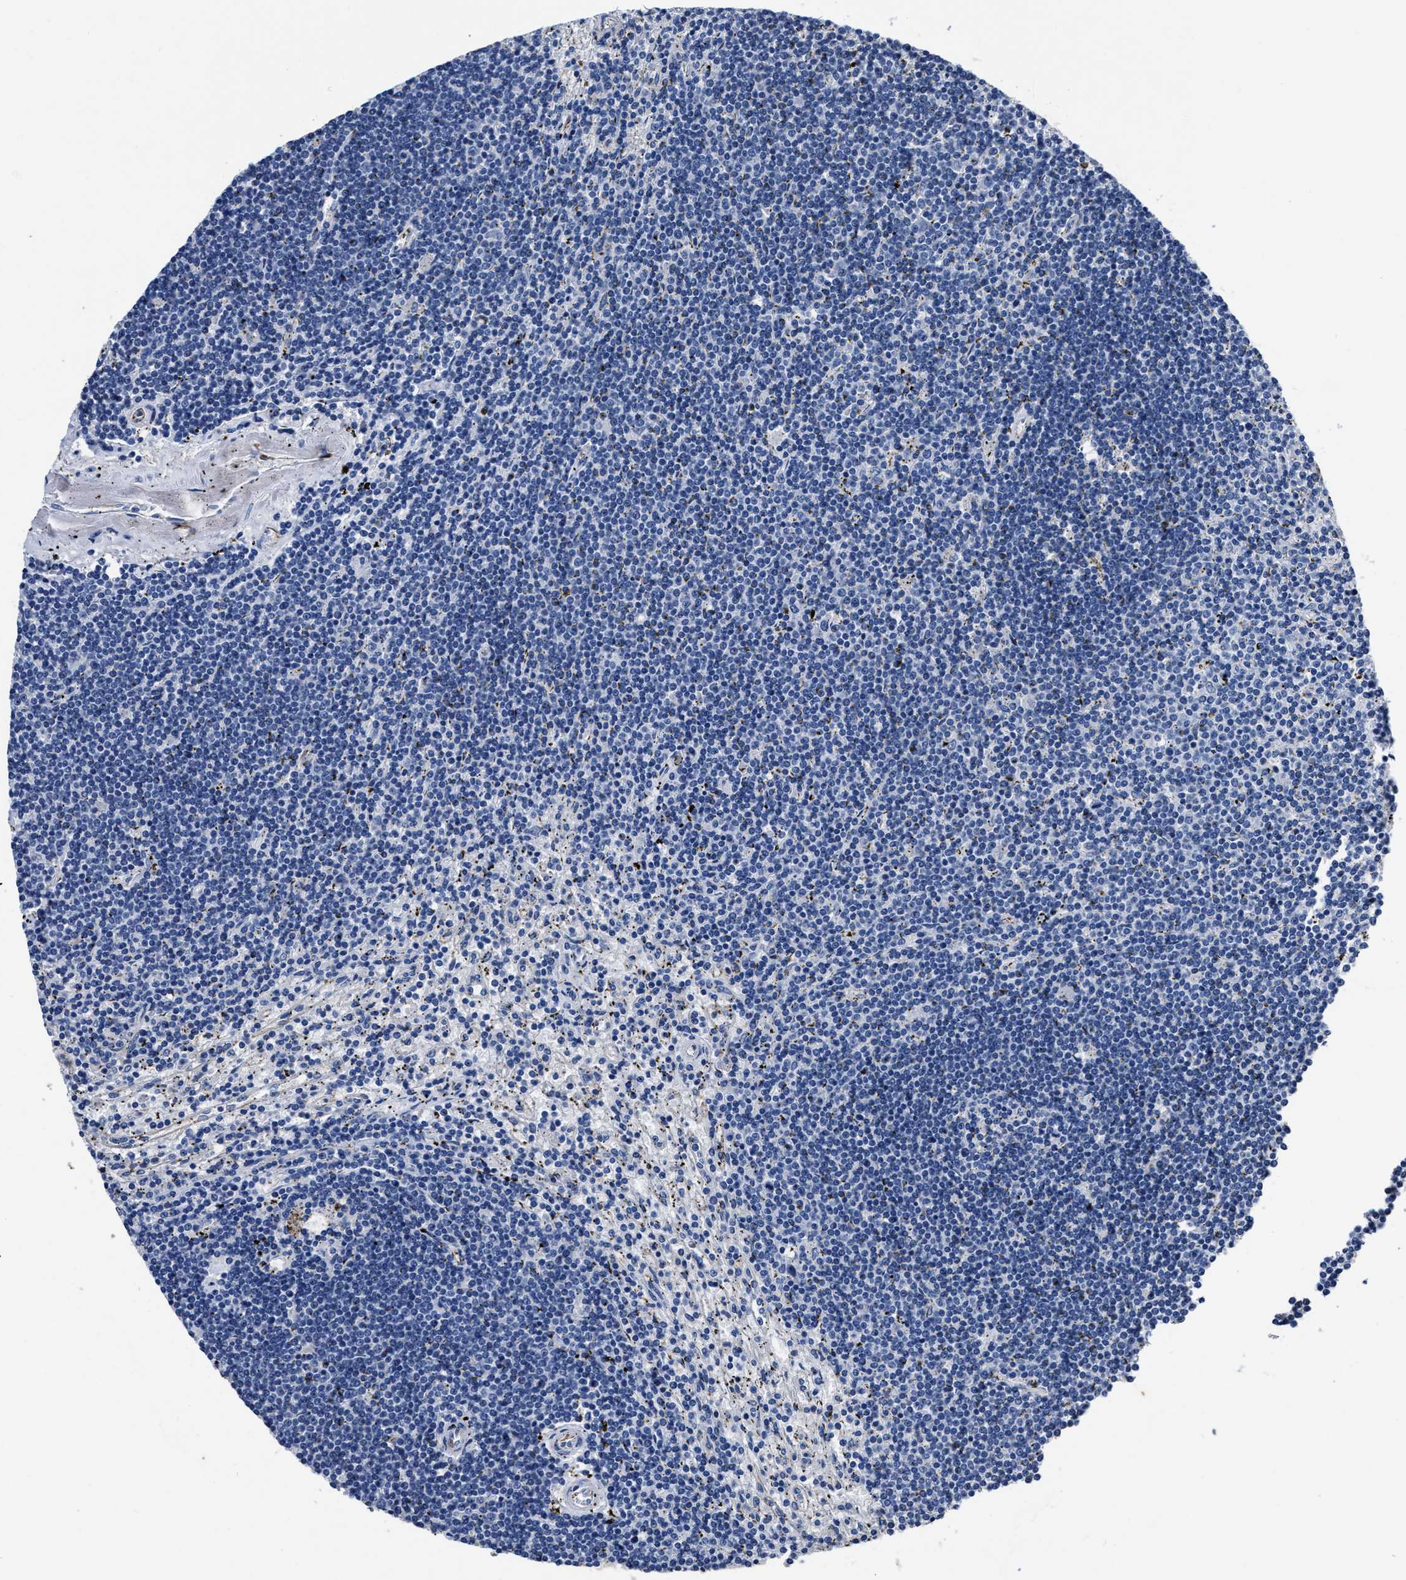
{"staining": {"intensity": "negative", "quantity": "none", "location": "none"}, "tissue": "lymphoma", "cell_type": "Tumor cells", "image_type": "cancer", "snomed": [{"axis": "morphology", "description": "Malignant lymphoma, non-Hodgkin's type, Low grade"}, {"axis": "topography", "description": "Spleen"}], "caption": "Immunohistochemistry (IHC) micrograph of malignant lymphoma, non-Hodgkin's type (low-grade) stained for a protein (brown), which reveals no staining in tumor cells. (DAB immunohistochemistry (IHC) visualized using brightfield microscopy, high magnification).", "gene": "OR10G3", "patient": {"sex": "male", "age": 76}}